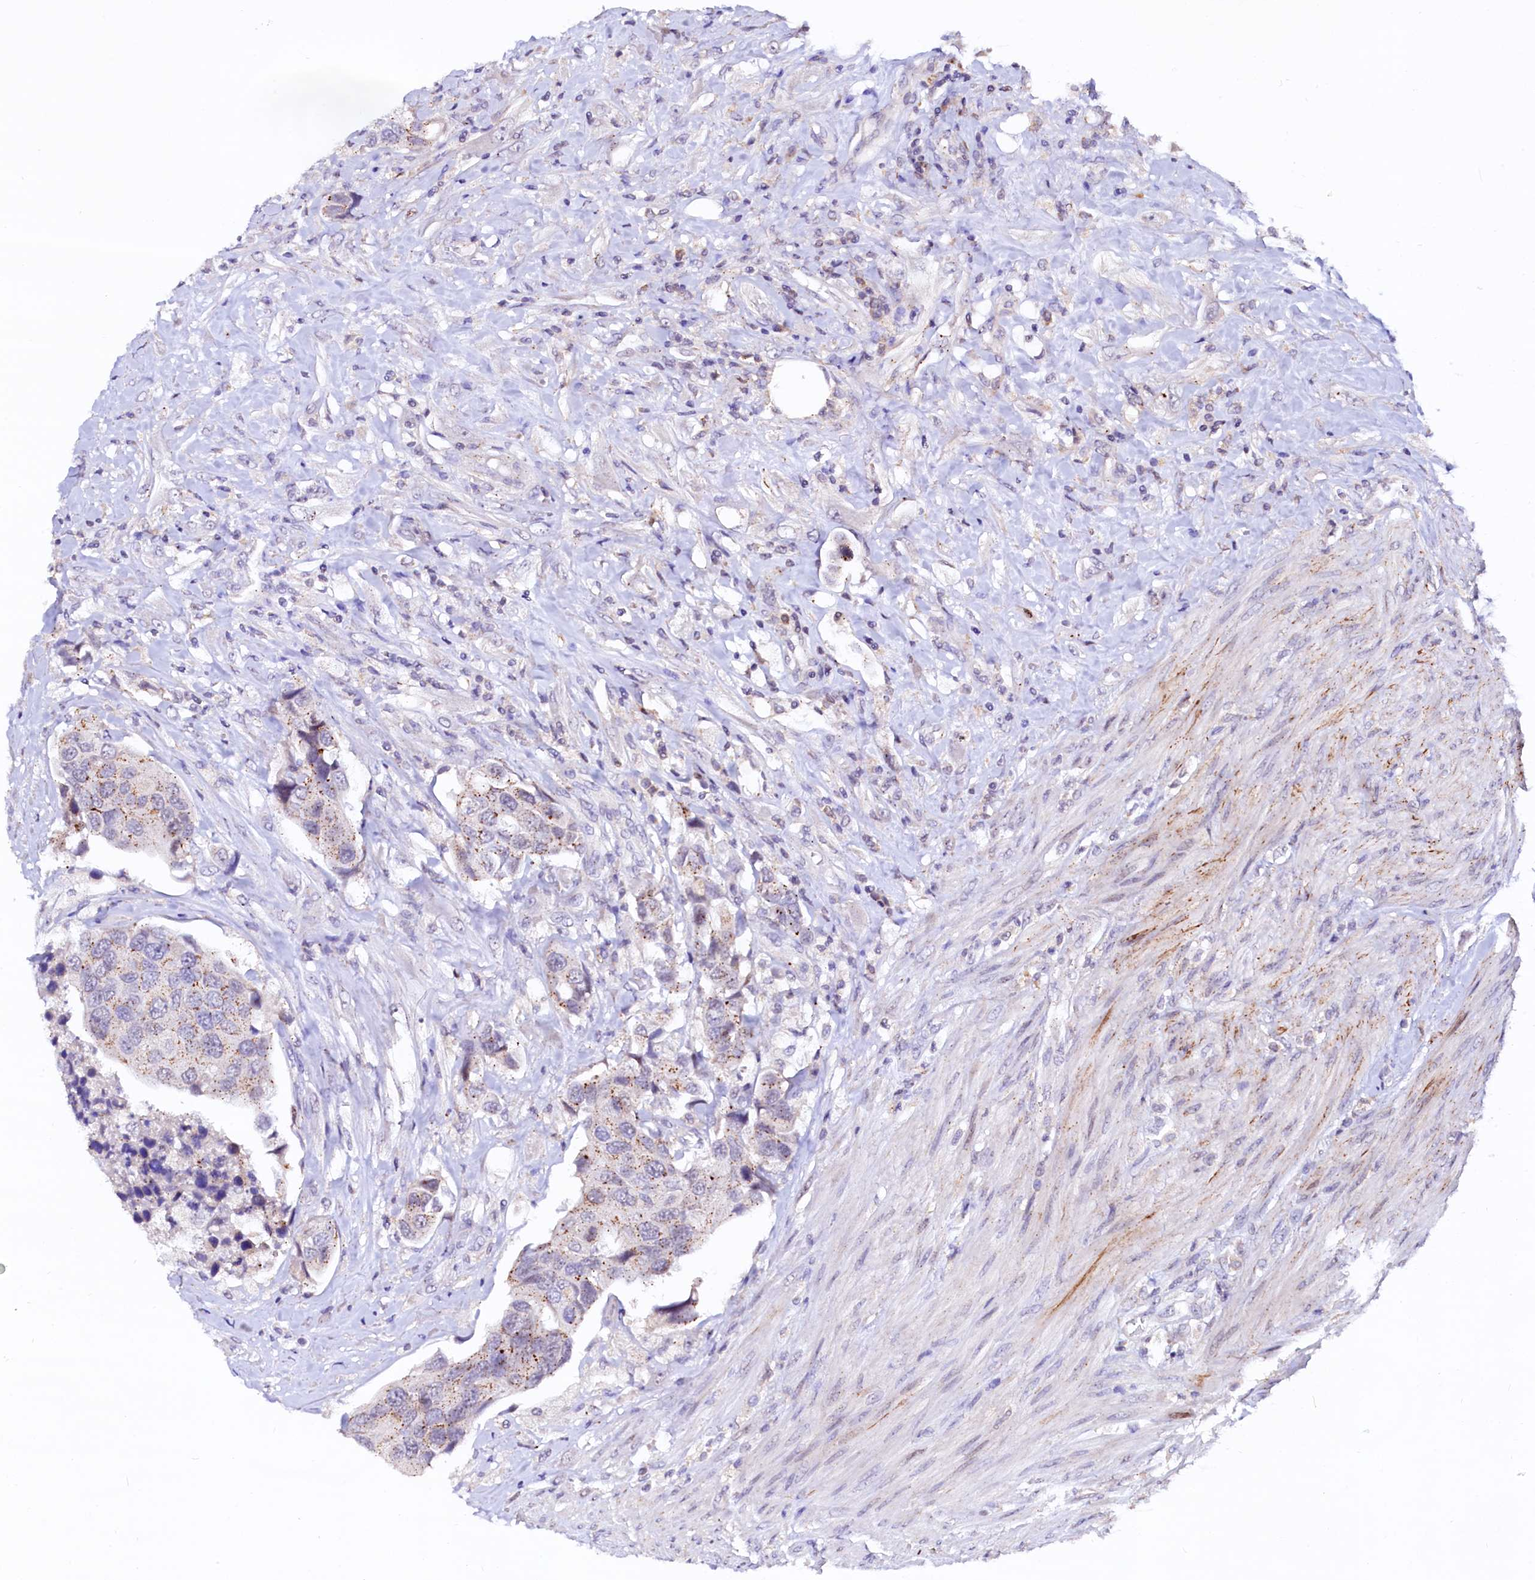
{"staining": {"intensity": "moderate", "quantity": "<25%", "location": "cytoplasmic/membranous"}, "tissue": "urothelial cancer", "cell_type": "Tumor cells", "image_type": "cancer", "snomed": [{"axis": "morphology", "description": "Urothelial carcinoma, High grade"}, {"axis": "topography", "description": "Urinary bladder"}], "caption": "High-grade urothelial carcinoma stained with DAB (3,3'-diaminobenzidine) immunohistochemistry (IHC) exhibits low levels of moderate cytoplasmic/membranous expression in about <25% of tumor cells.", "gene": "NALF1", "patient": {"sex": "male", "age": 74}}